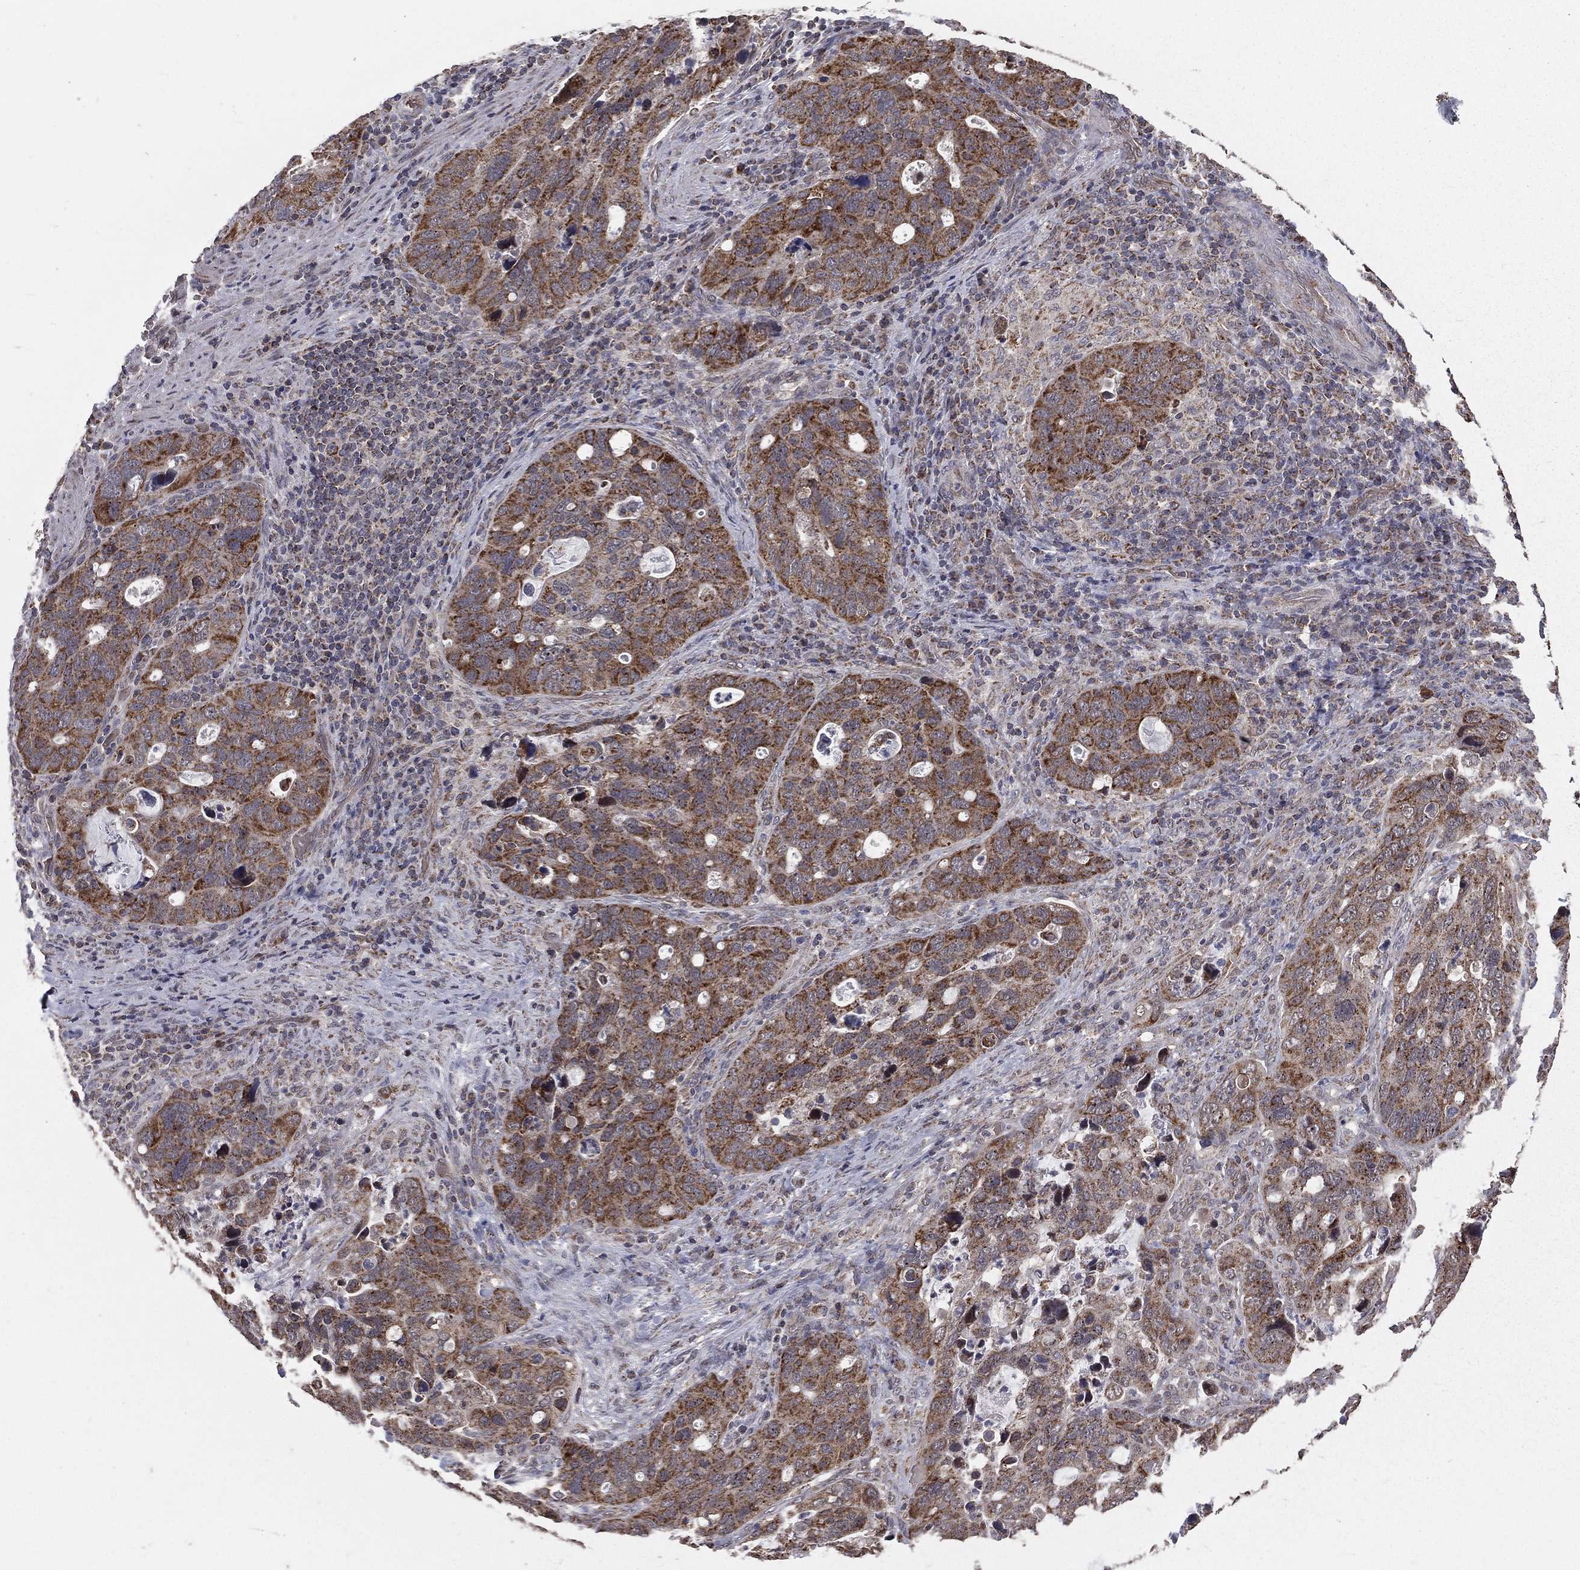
{"staining": {"intensity": "moderate", "quantity": ">75%", "location": "cytoplasmic/membranous"}, "tissue": "stomach cancer", "cell_type": "Tumor cells", "image_type": "cancer", "snomed": [{"axis": "morphology", "description": "Adenocarcinoma, NOS"}, {"axis": "topography", "description": "Stomach"}], "caption": "An image of adenocarcinoma (stomach) stained for a protein shows moderate cytoplasmic/membranous brown staining in tumor cells. (Brightfield microscopy of DAB IHC at high magnification).", "gene": "MRPL46", "patient": {"sex": "male", "age": 54}}